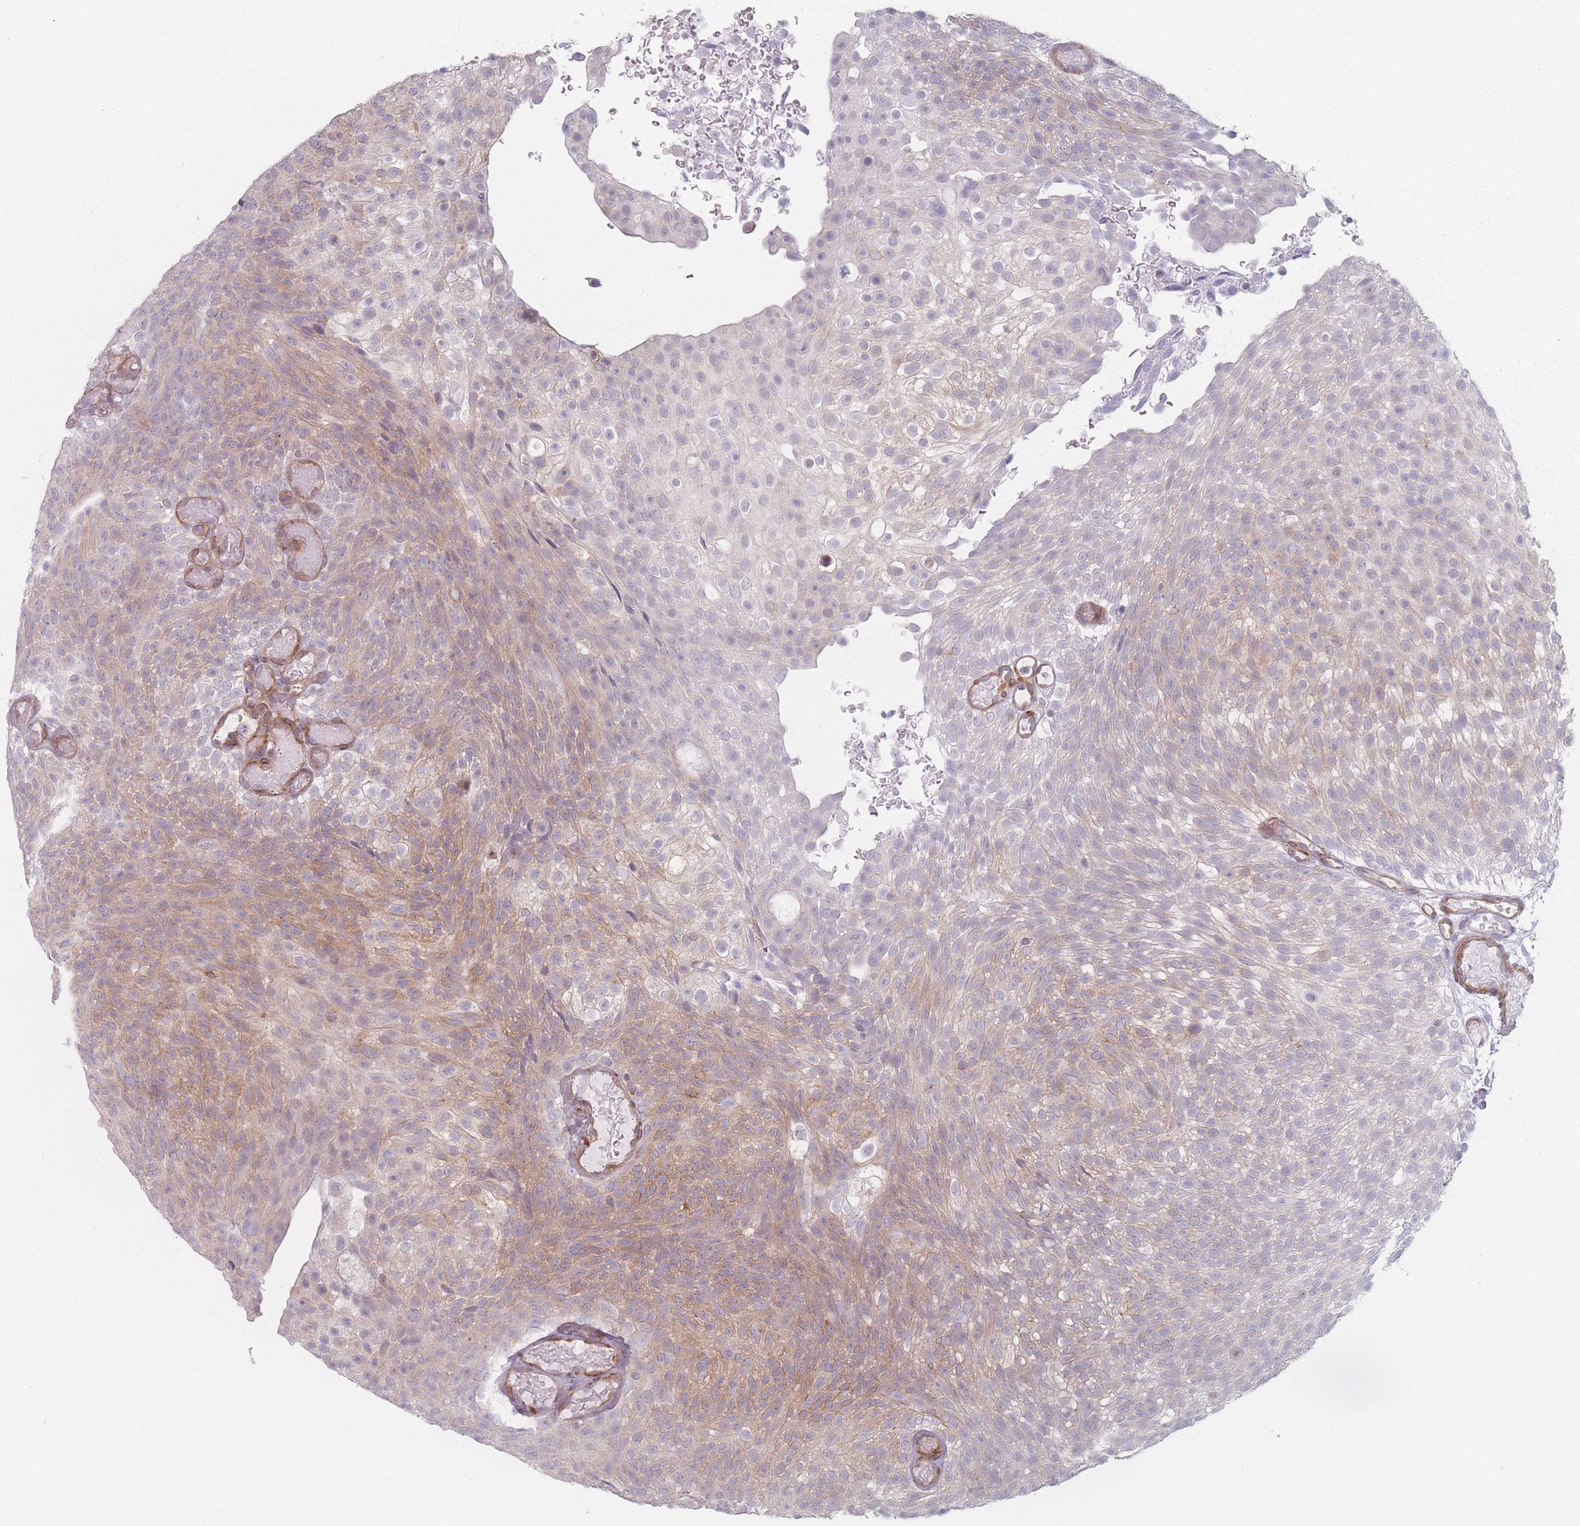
{"staining": {"intensity": "moderate", "quantity": "25%-75%", "location": "cytoplasmic/membranous"}, "tissue": "urothelial cancer", "cell_type": "Tumor cells", "image_type": "cancer", "snomed": [{"axis": "morphology", "description": "Urothelial carcinoma, Low grade"}, {"axis": "topography", "description": "Urinary bladder"}], "caption": "Human urothelial carcinoma (low-grade) stained with a brown dye shows moderate cytoplasmic/membranous positive positivity in approximately 25%-75% of tumor cells.", "gene": "RNF4", "patient": {"sex": "male", "age": 78}}